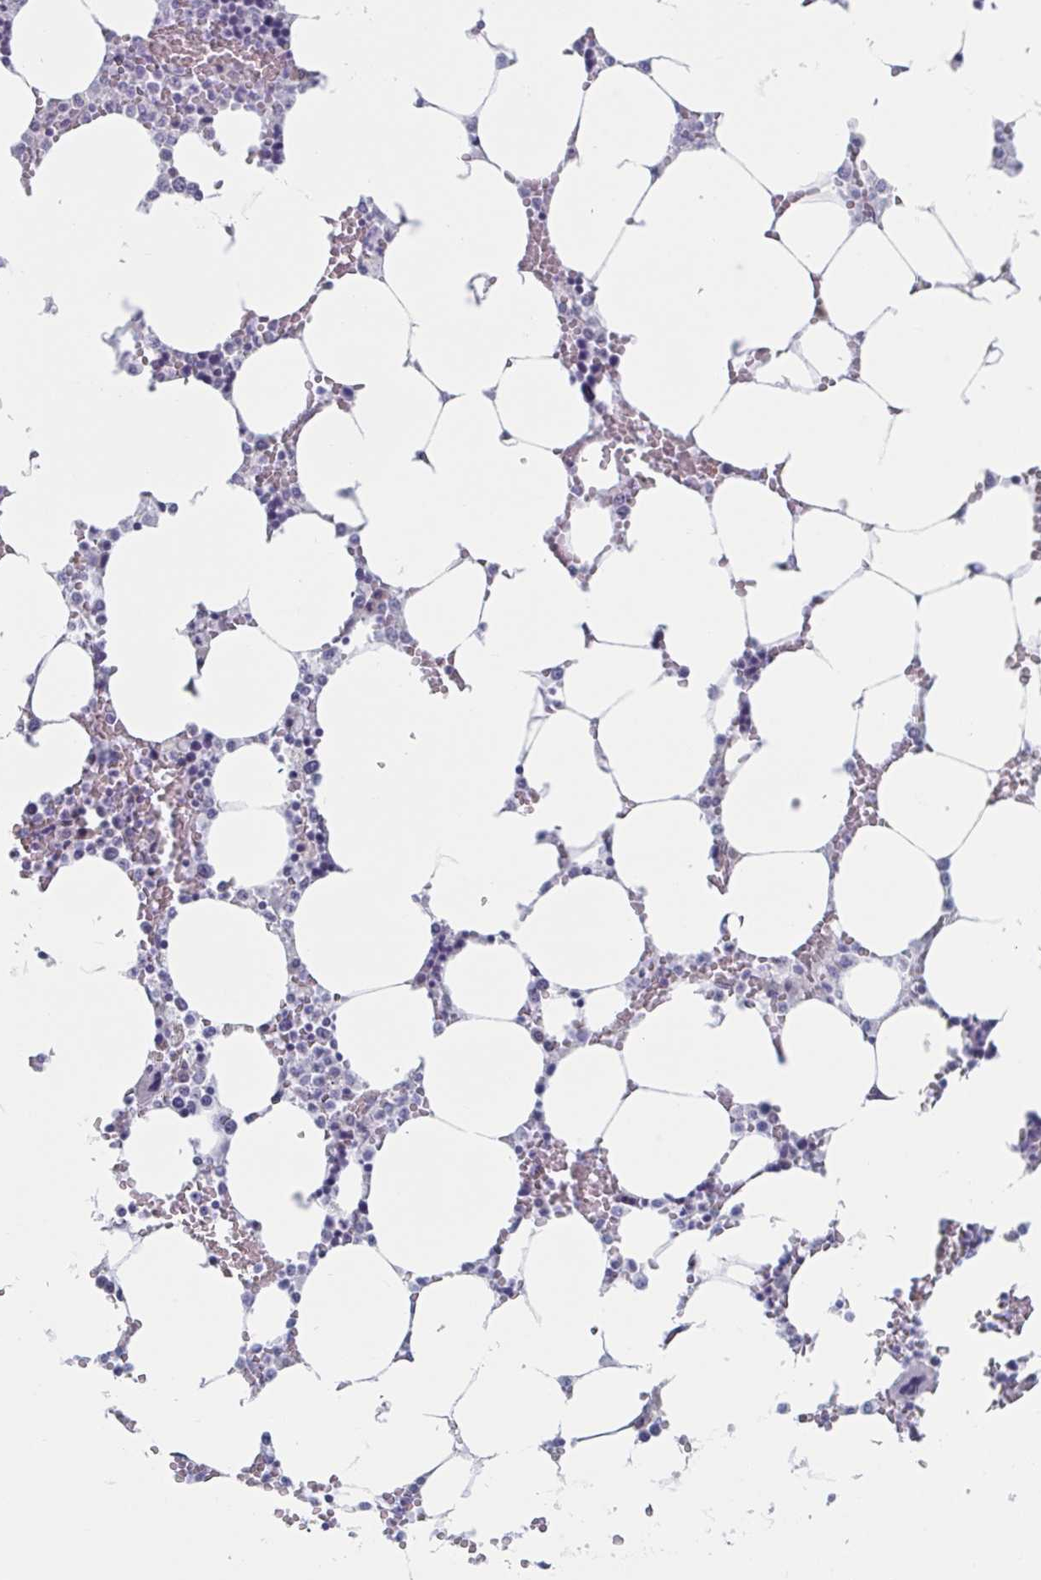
{"staining": {"intensity": "negative", "quantity": "none", "location": "none"}, "tissue": "bone marrow", "cell_type": "Hematopoietic cells", "image_type": "normal", "snomed": [{"axis": "morphology", "description": "Normal tissue, NOS"}, {"axis": "topography", "description": "Bone marrow"}], "caption": "DAB (3,3'-diaminobenzidine) immunohistochemical staining of unremarkable bone marrow demonstrates no significant positivity in hematopoietic cells. The staining was performed using DAB to visualize the protein expression in brown, while the nuclei were stained in blue with hematoxylin (Magnification: 20x).", "gene": "FOXA1", "patient": {"sex": "male", "age": 64}}